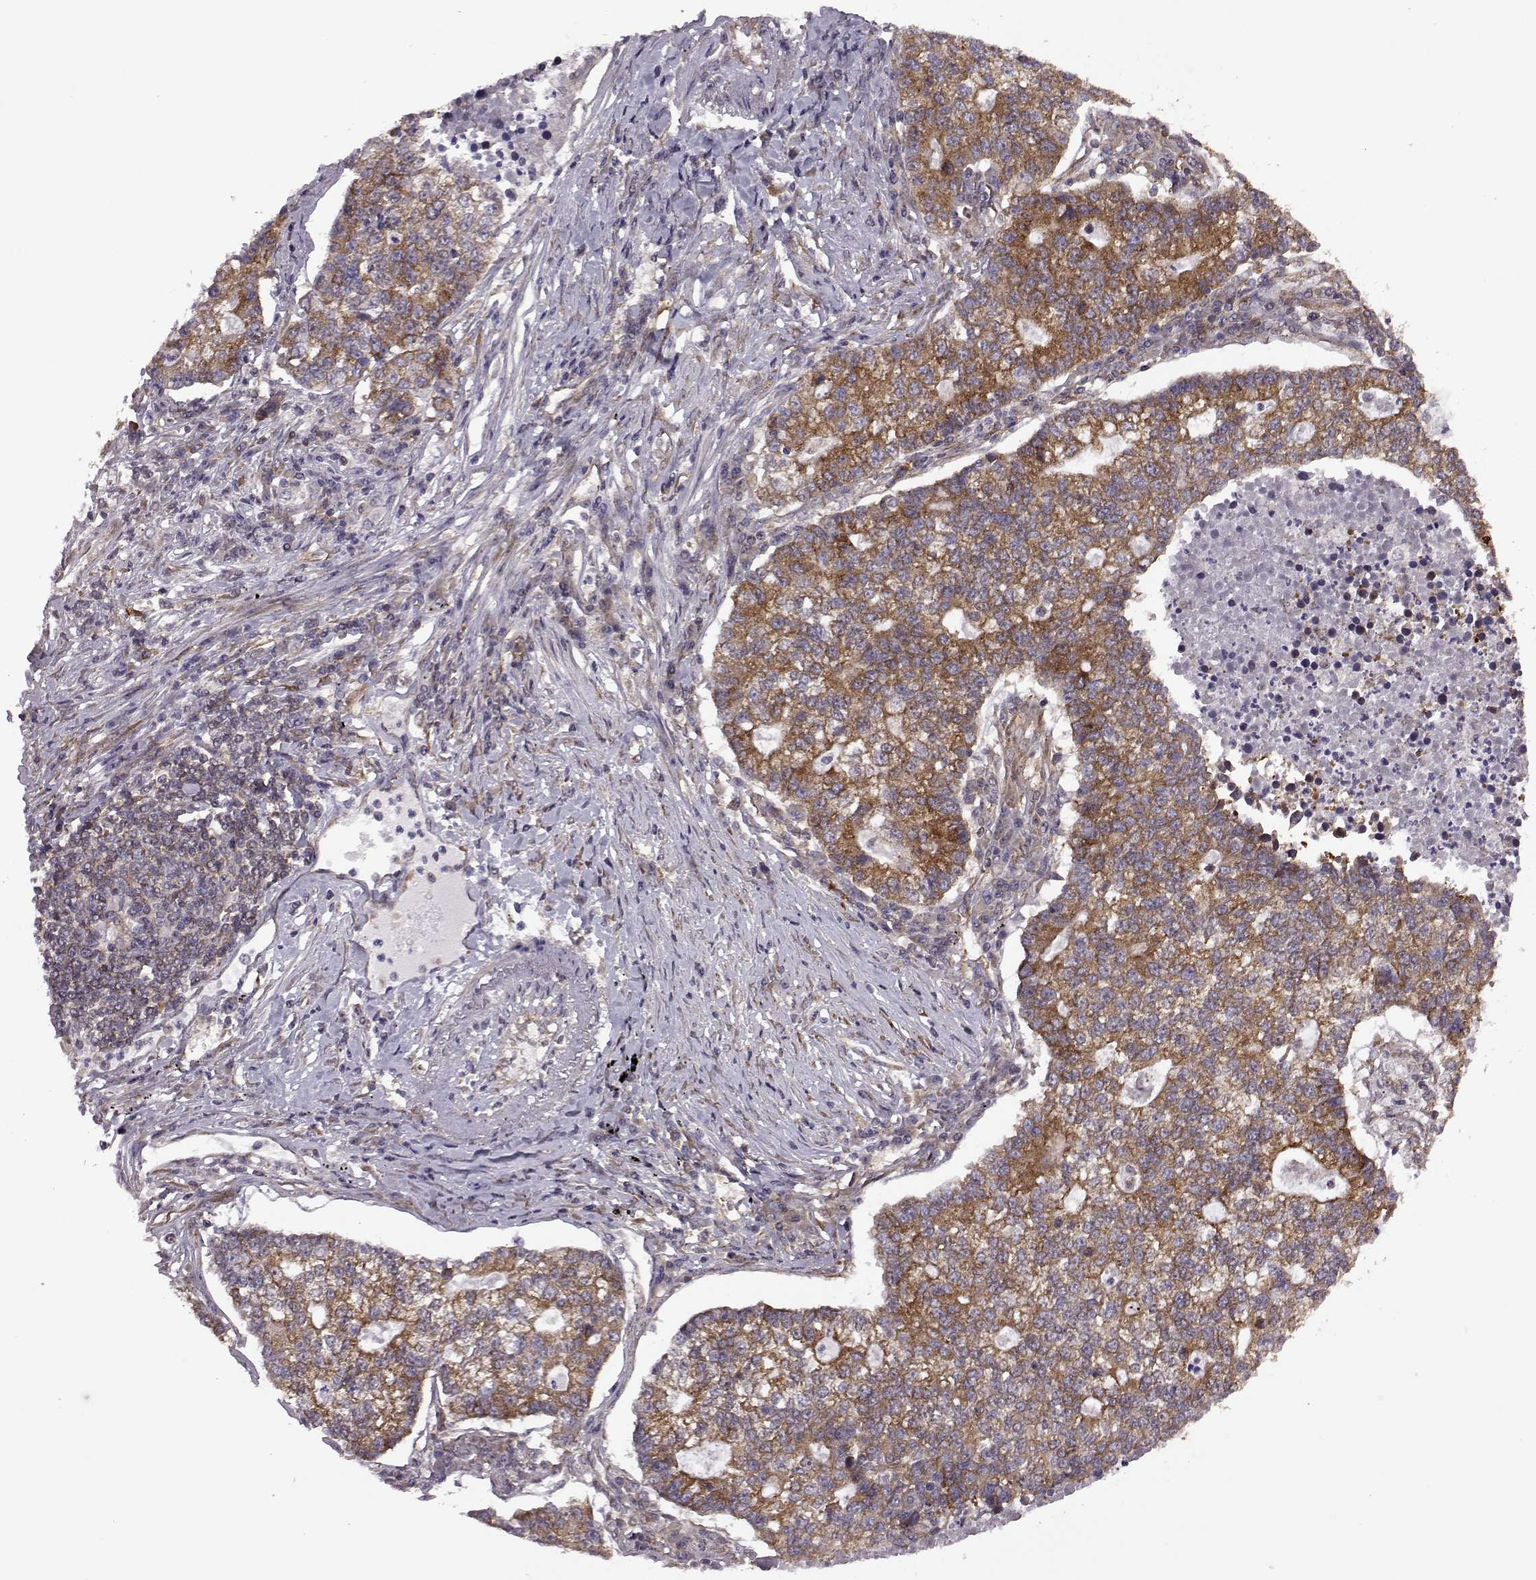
{"staining": {"intensity": "strong", "quantity": ">75%", "location": "cytoplasmic/membranous"}, "tissue": "lung cancer", "cell_type": "Tumor cells", "image_type": "cancer", "snomed": [{"axis": "morphology", "description": "Adenocarcinoma, NOS"}, {"axis": "topography", "description": "Lung"}], "caption": "An IHC image of tumor tissue is shown. Protein staining in brown shows strong cytoplasmic/membranous positivity in lung cancer within tumor cells.", "gene": "URI1", "patient": {"sex": "male", "age": 57}}